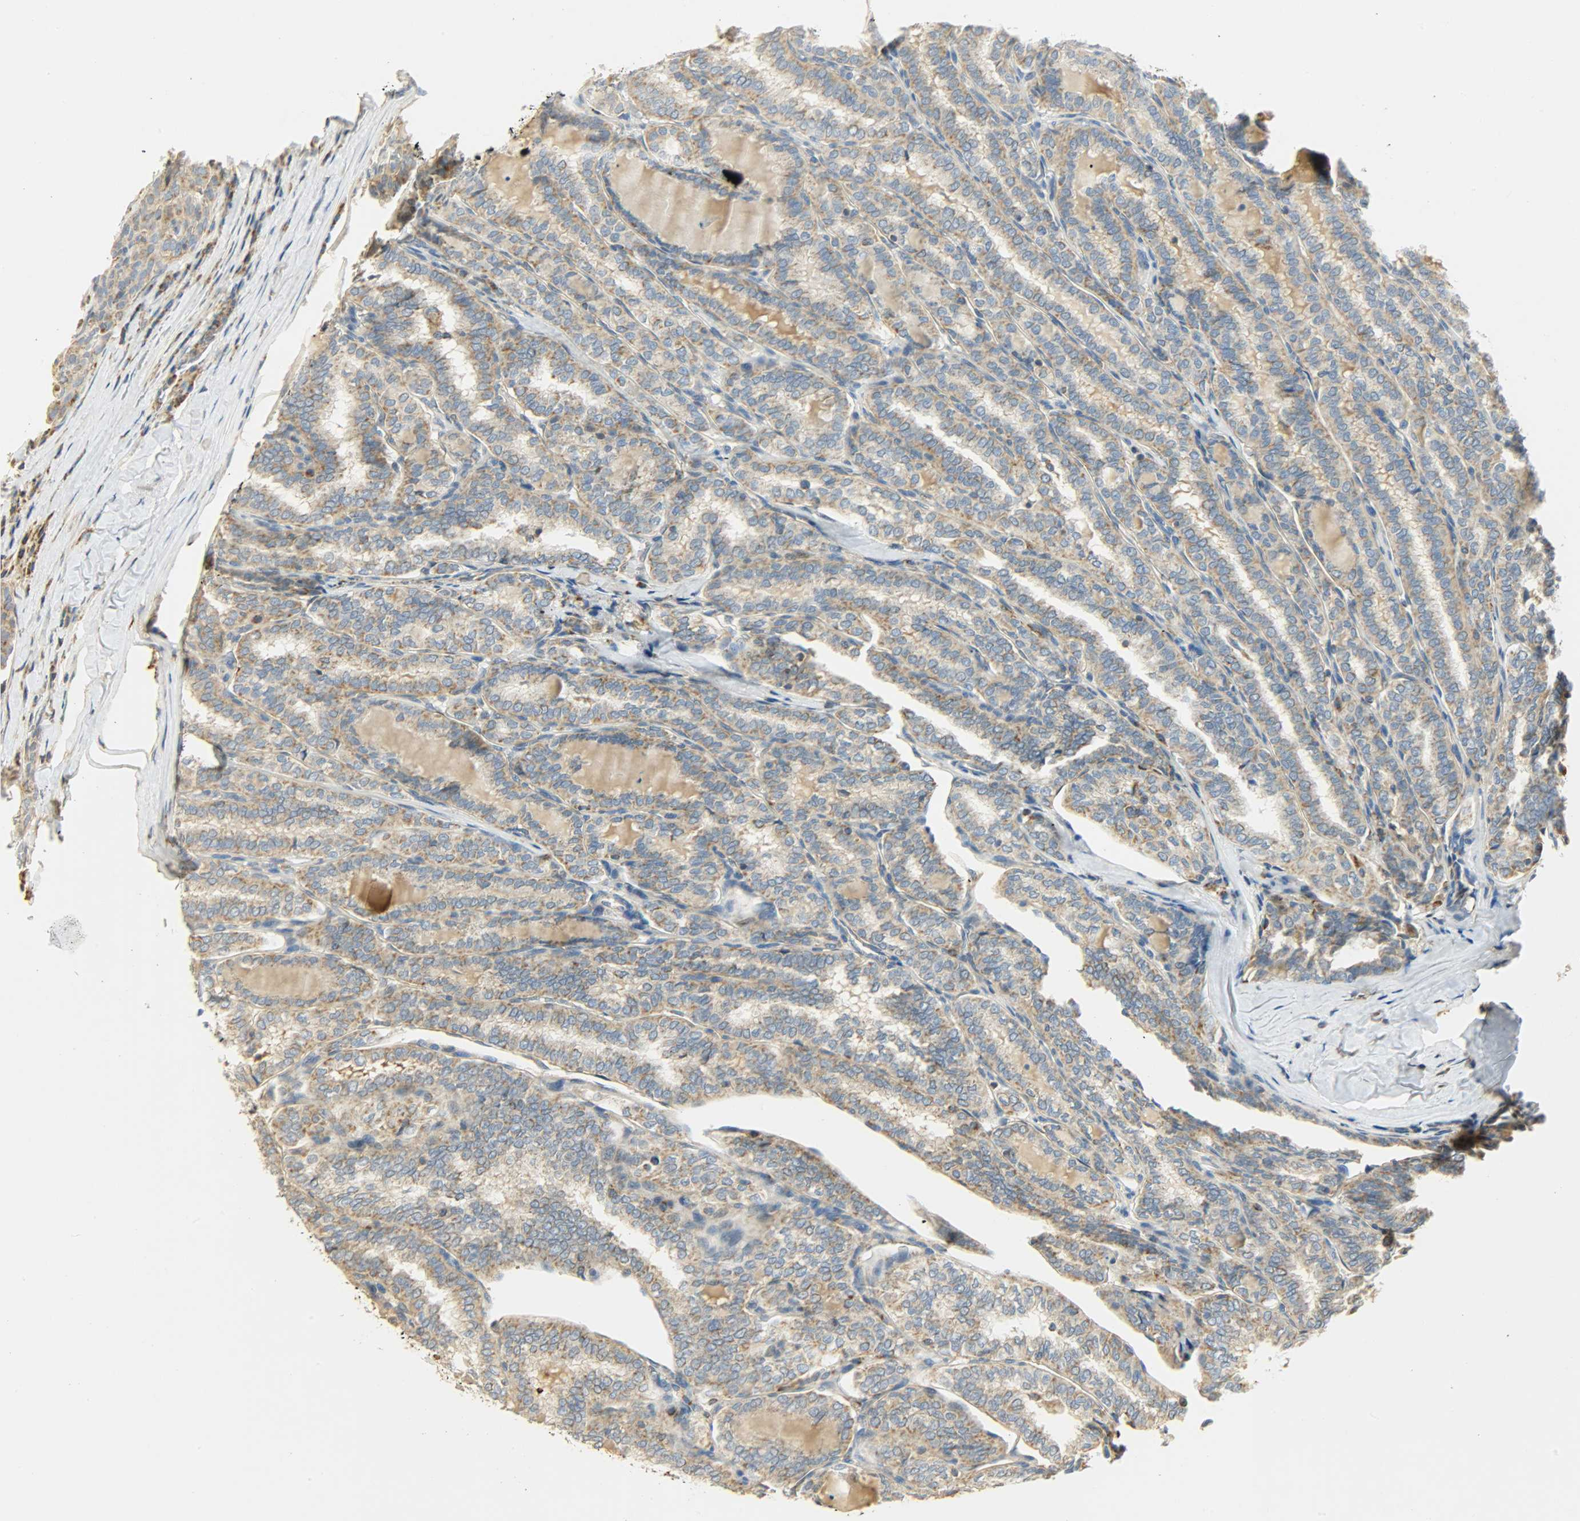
{"staining": {"intensity": "moderate", "quantity": ">75%", "location": "cytoplasmic/membranous"}, "tissue": "thyroid cancer", "cell_type": "Tumor cells", "image_type": "cancer", "snomed": [{"axis": "morphology", "description": "Papillary adenocarcinoma, NOS"}, {"axis": "topography", "description": "Thyroid gland"}], "caption": "The immunohistochemical stain shows moderate cytoplasmic/membranous positivity in tumor cells of thyroid cancer tissue.", "gene": "NNT", "patient": {"sex": "female", "age": 30}}